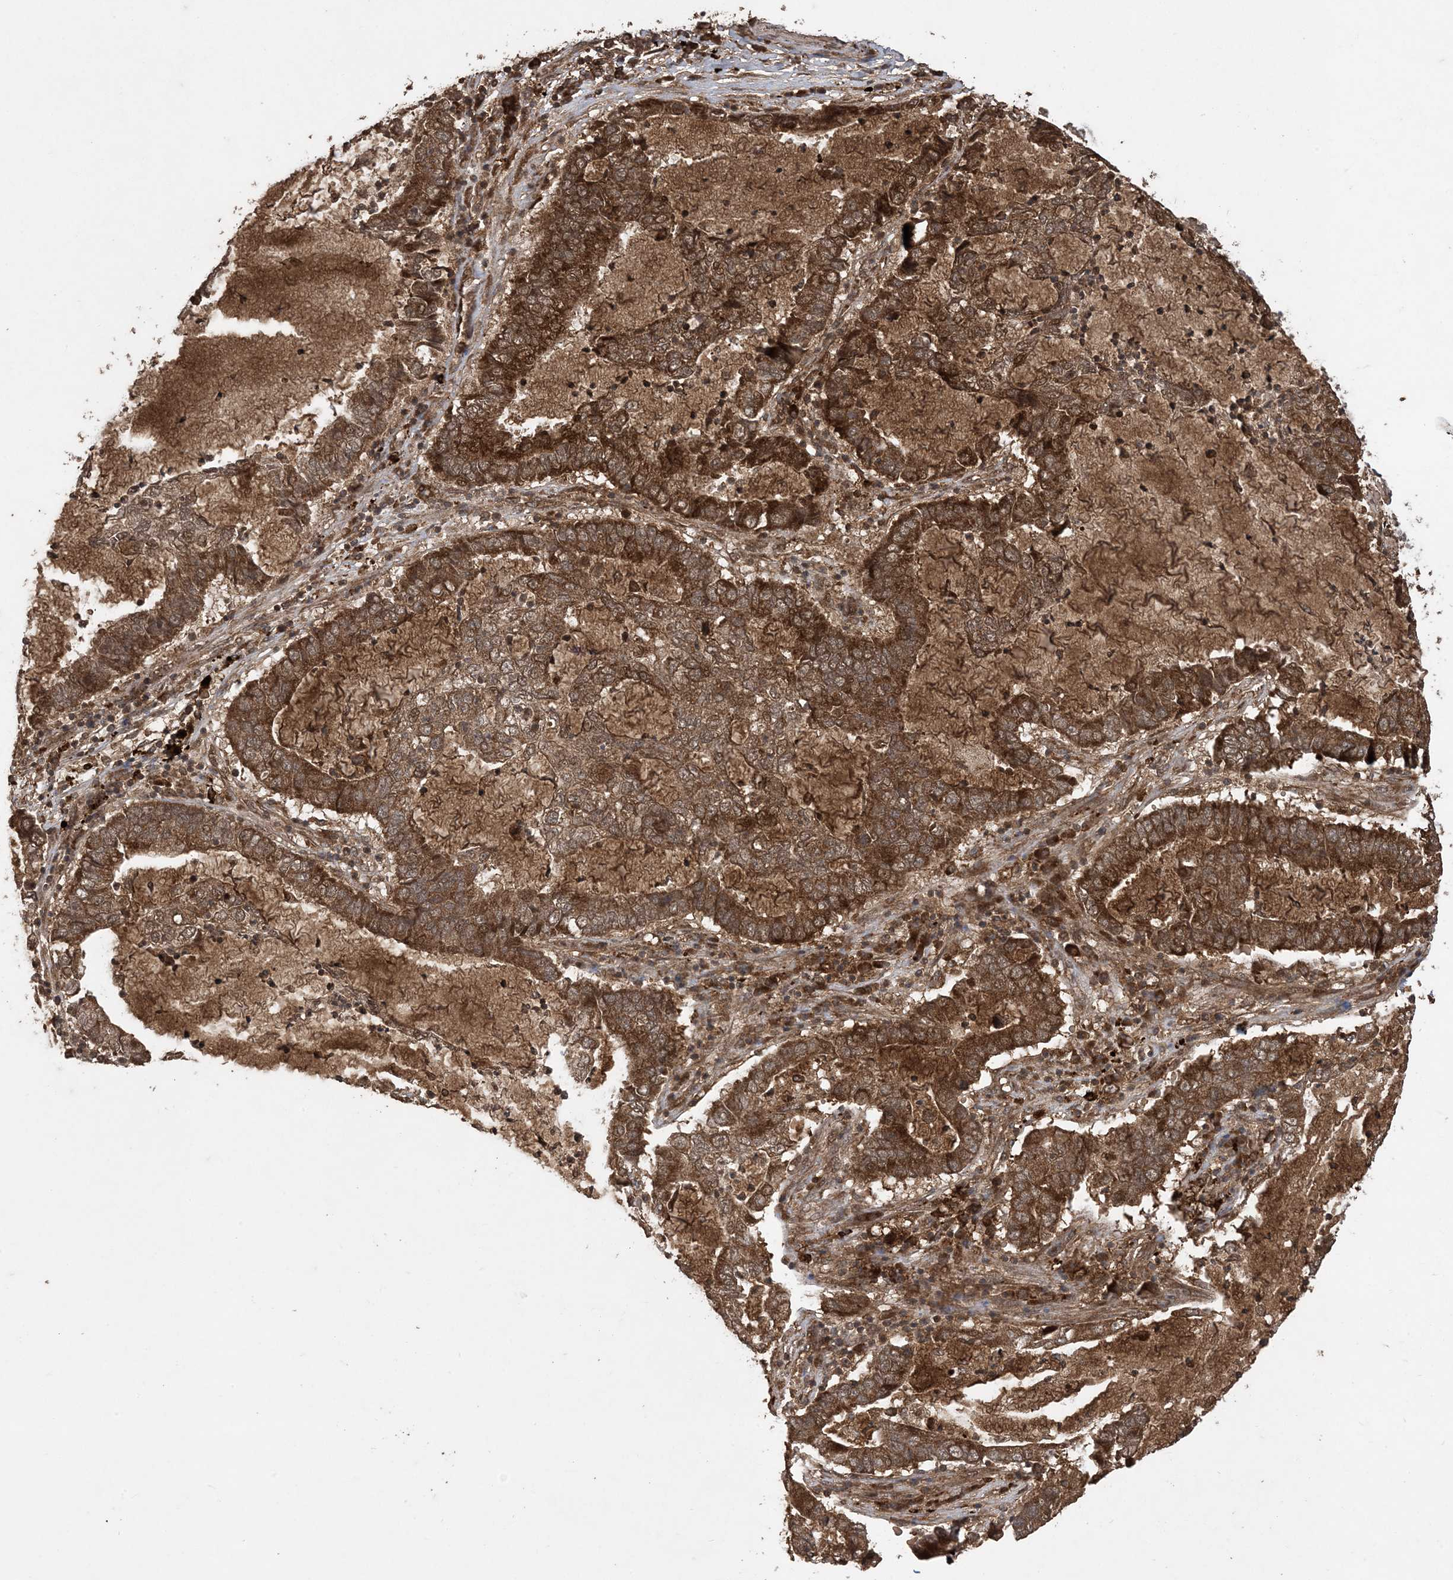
{"staining": {"intensity": "strong", "quantity": ">75%", "location": "cytoplasmic/membranous"}, "tissue": "lung cancer", "cell_type": "Tumor cells", "image_type": "cancer", "snomed": [{"axis": "morphology", "description": "Adenocarcinoma, NOS"}, {"axis": "topography", "description": "Lung"}], "caption": "This is an image of IHC staining of lung cancer, which shows strong expression in the cytoplasmic/membranous of tumor cells.", "gene": "EFCAB8", "patient": {"sex": "female", "age": 51}}